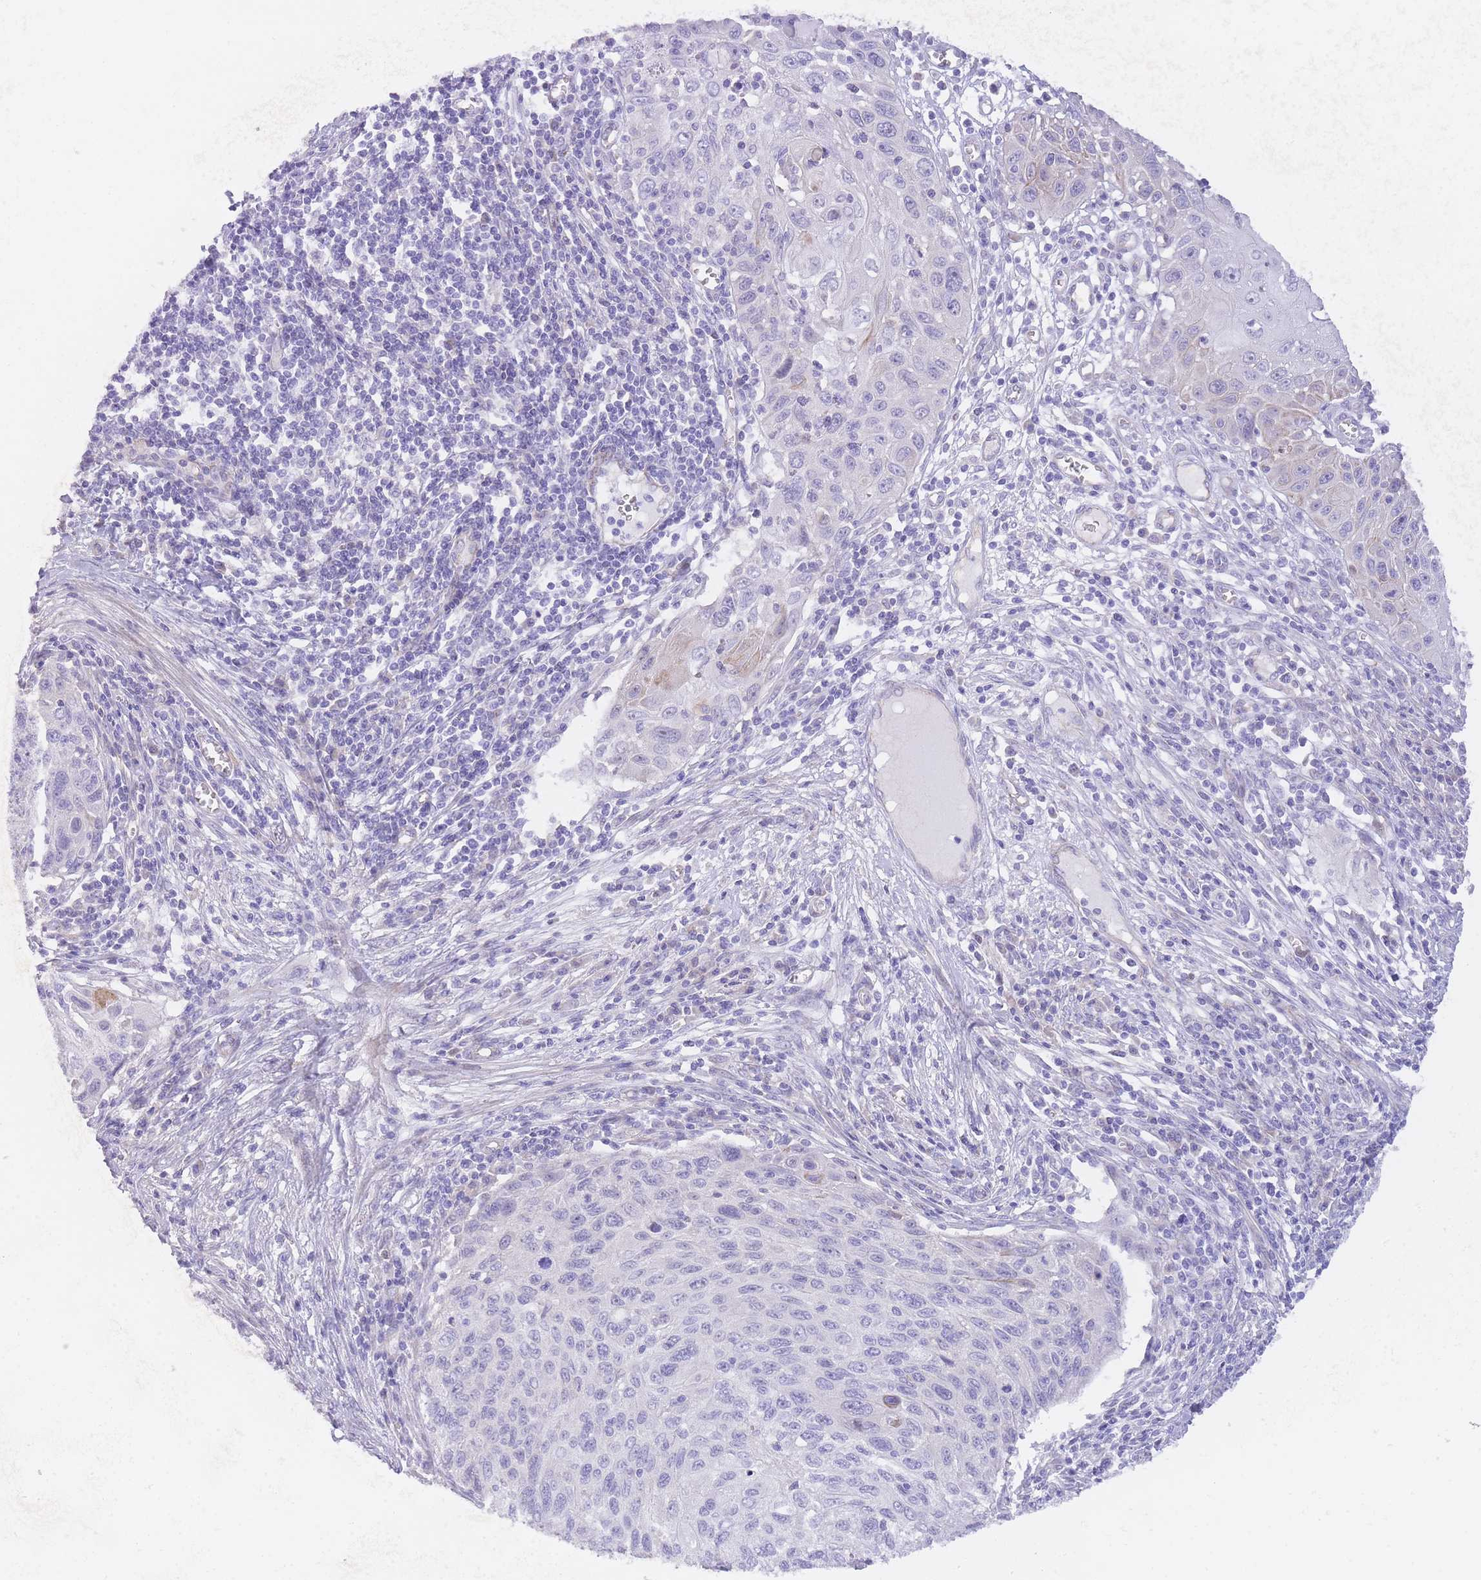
{"staining": {"intensity": "negative", "quantity": "none", "location": "none"}, "tissue": "cervical cancer", "cell_type": "Tumor cells", "image_type": "cancer", "snomed": [{"axis": "morphology", "description": "Squamous cell carcinoma, NOS"}, {"axis": "topography", "description": "Cervix"}], "caption": "Immunohistochemistry of cervical cancer shows no staining in tumor cells.", "gene": "QTRT1", "patient": {"sex": "female", "age": 70}}